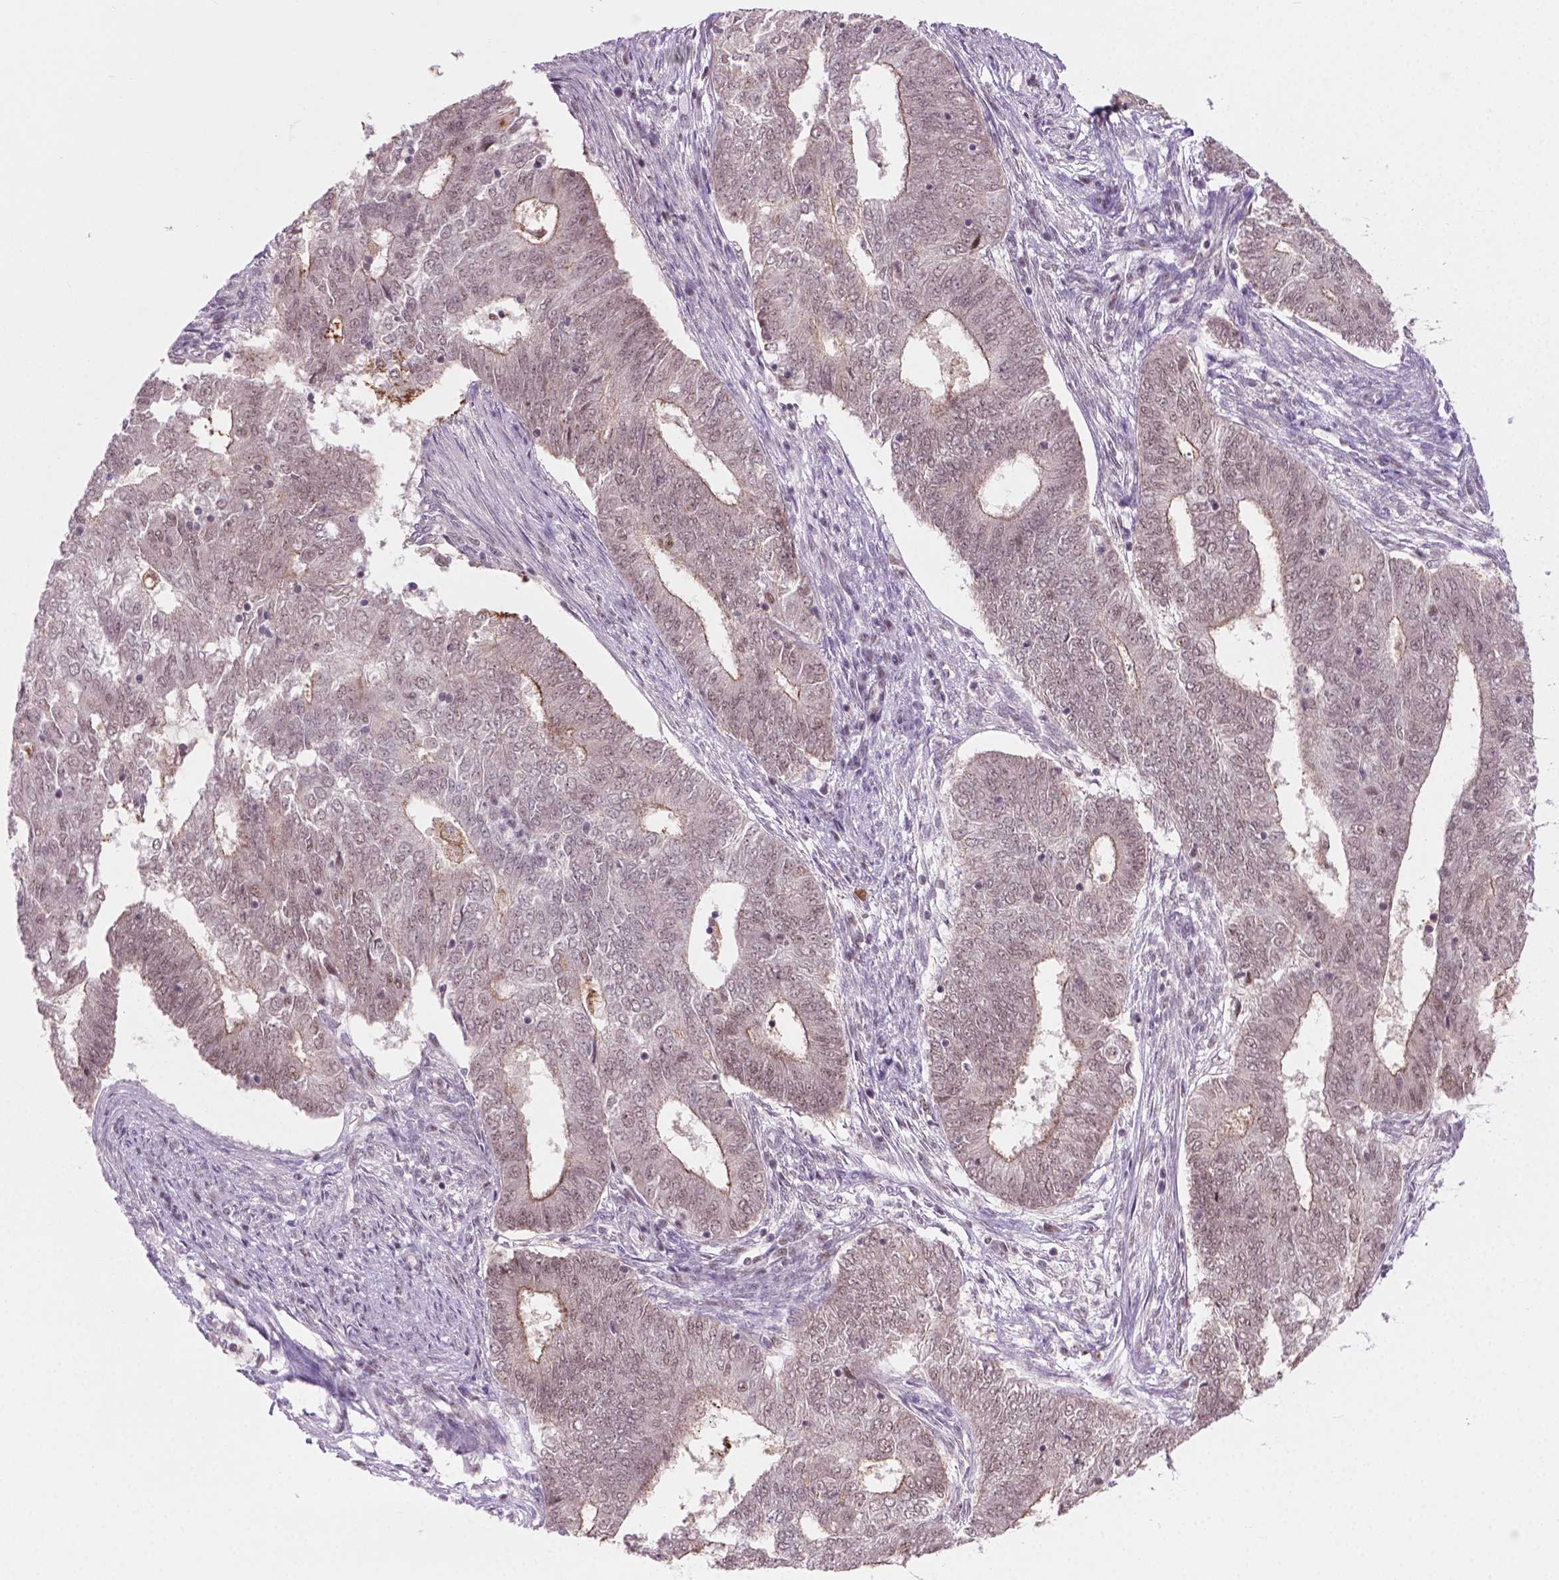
{"staining": {"intensity": "weak", "quantity": "25%-75%", "location": "cytoplasmic/membranous,nuclear"}, "tissue": "endometrial cancer", "cell_type": "Tumor cells", "image_type": "cancer", "snomed": [{"axis": "morphology", "description": "Adenocarcinoma, NOS"}, {"axis": "topography", "description": "Endometrium"}], "caption": "A high-resolution micrograph shows IHC staining of endometrial cancer, which reveals weak cytoplasmic/membranous and nuclear positivity in approximately 25%-75% of tumor cells.", "gene": "PHAX", "patient": {"sex": "female", "age": 62}}